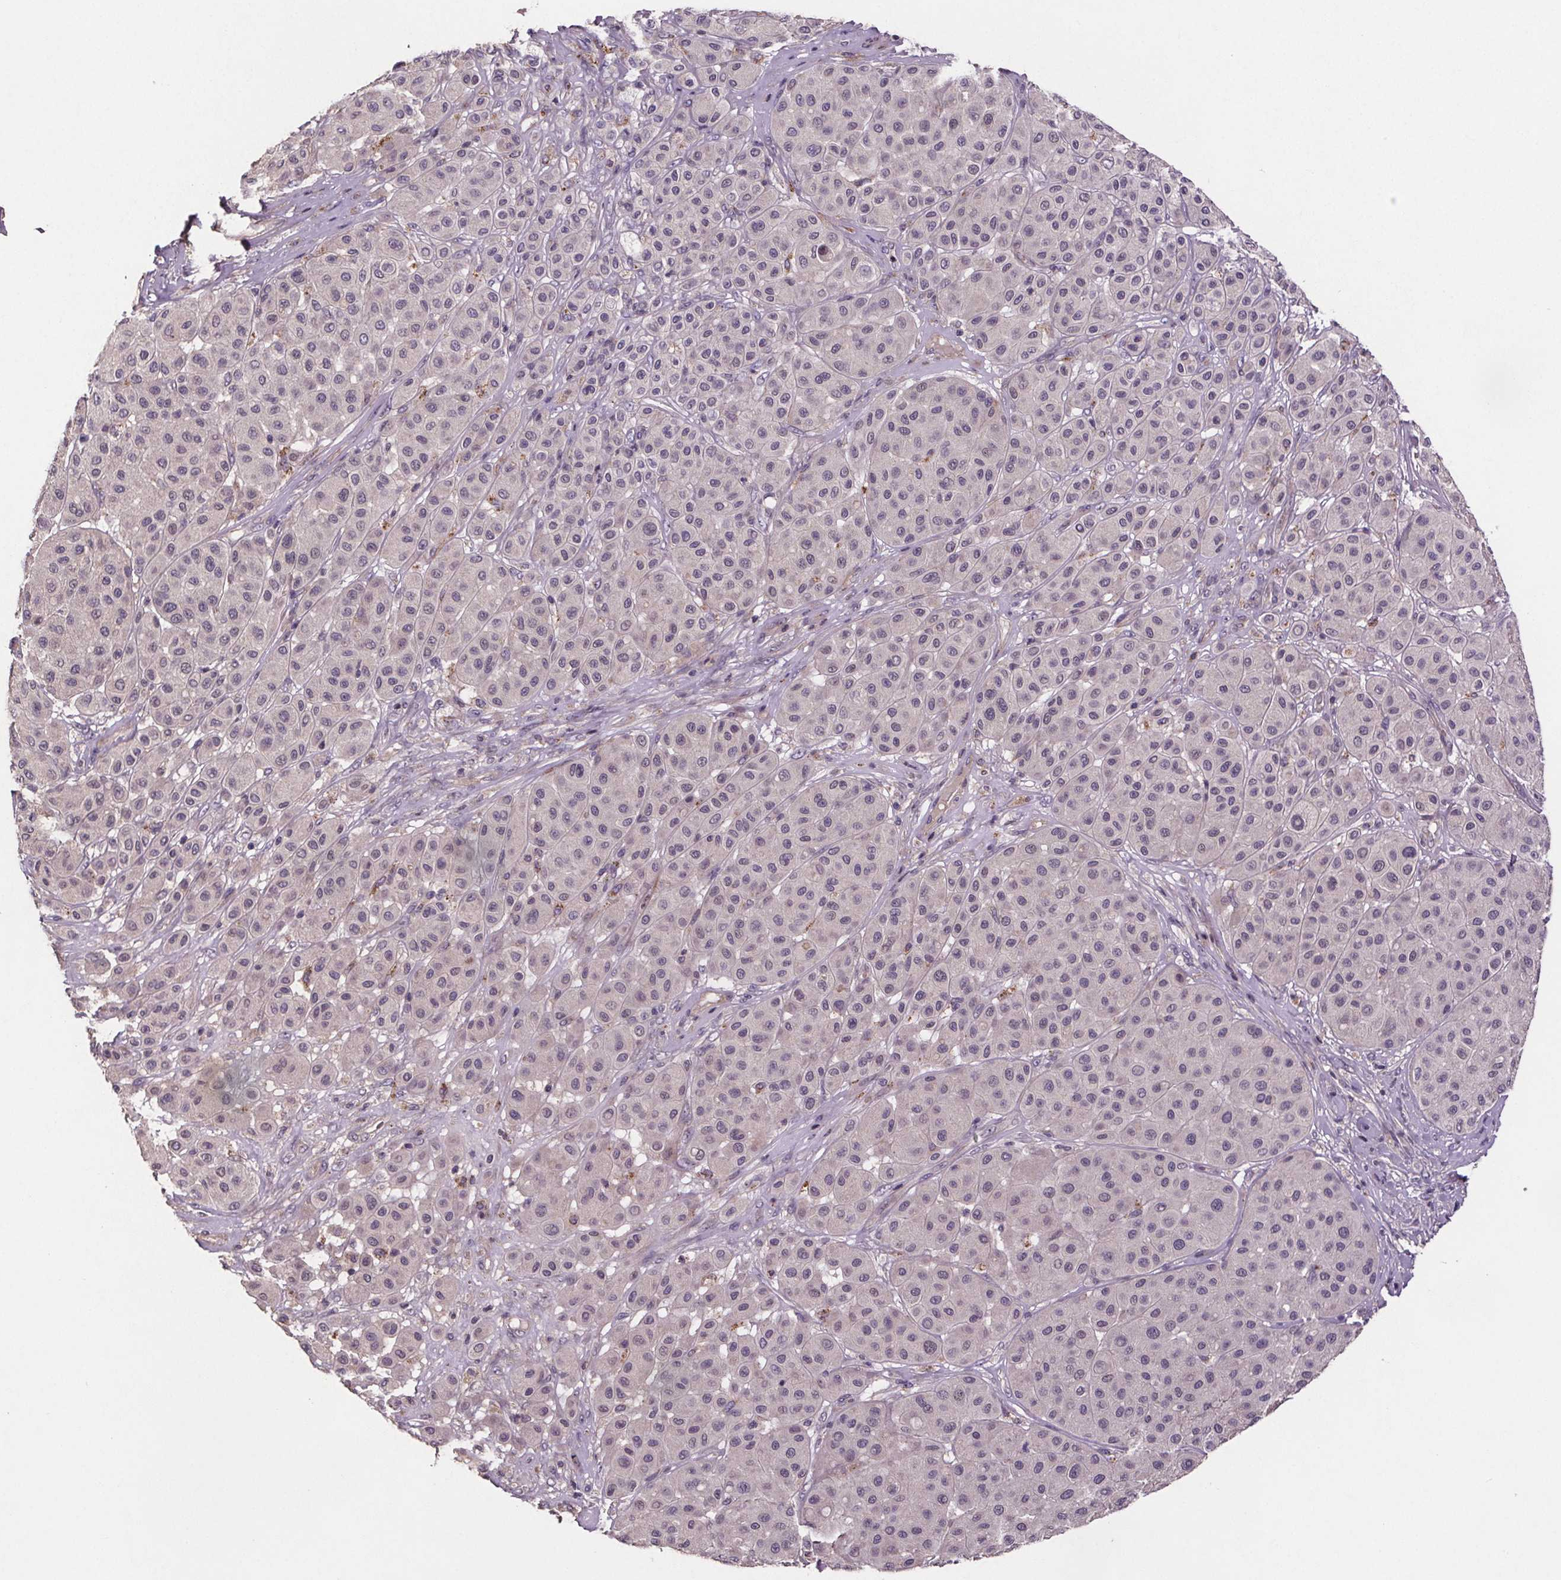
{"staining": {"intensity": "negative", "quantity": "none", "location": "none"}, "tissue": "melanoma", "cell_type": "Tumor cells", "image_type": "cancer", "snomed": [{"axis": "morphology", "description": "Malignant melanoma, Metastatic site"}, {"axis": "topography", "description": "Smooth muscle"}], "caption": "A histopathology image of melanoma stained for a protein shows no brown staining in tumor cells. (Stains: DAB (3,3'-diaminobenzidine) immunohistochemistry (IHC) with hematoxylin counter stain, Microscopy: brightfield microscopy at high magnification).", "gene": "CLN3", "patient": {"sex": "male", "age": 41}}